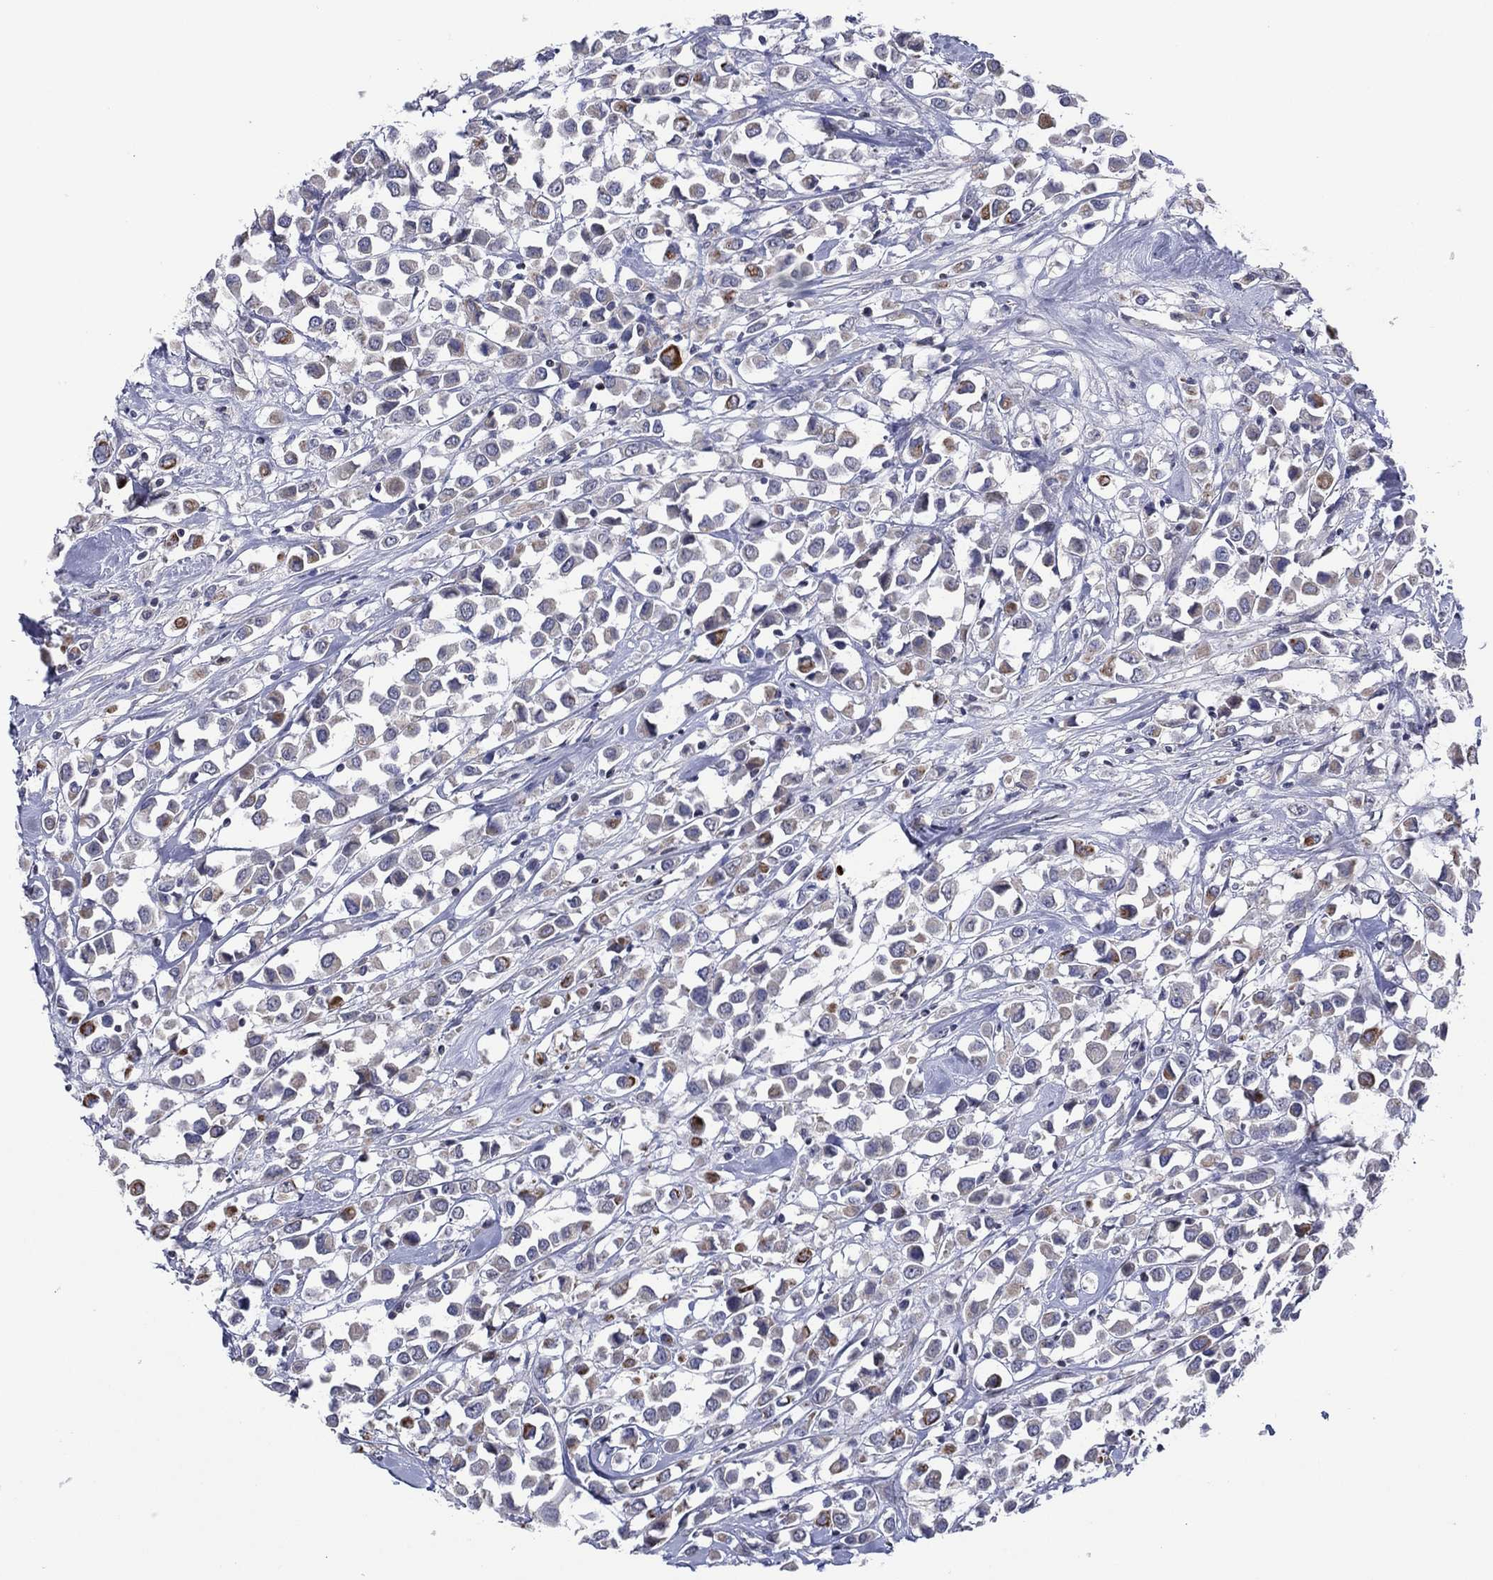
{"staining": {"intensity": "moderate", "quantity": "<25%", "location": "cytoplasmic/membranous"}, "tissue": "breast cancer", "cell_type": "Tumor cells", "image_type": "cancer", "snomed": [{"axis": "morphology", "description": "Duct carcinoma"}, {"axis": "topography", "description": "Breast"}], "caption": "Human breast invasive ductal carcinoma stained for a protein (brown) exhibits moderate cytoplasmic/membranous positive expression in approximately <25% of tumor cells.", "gene": "TRIM31", "patient": {"sex": "female", "age": 61}}